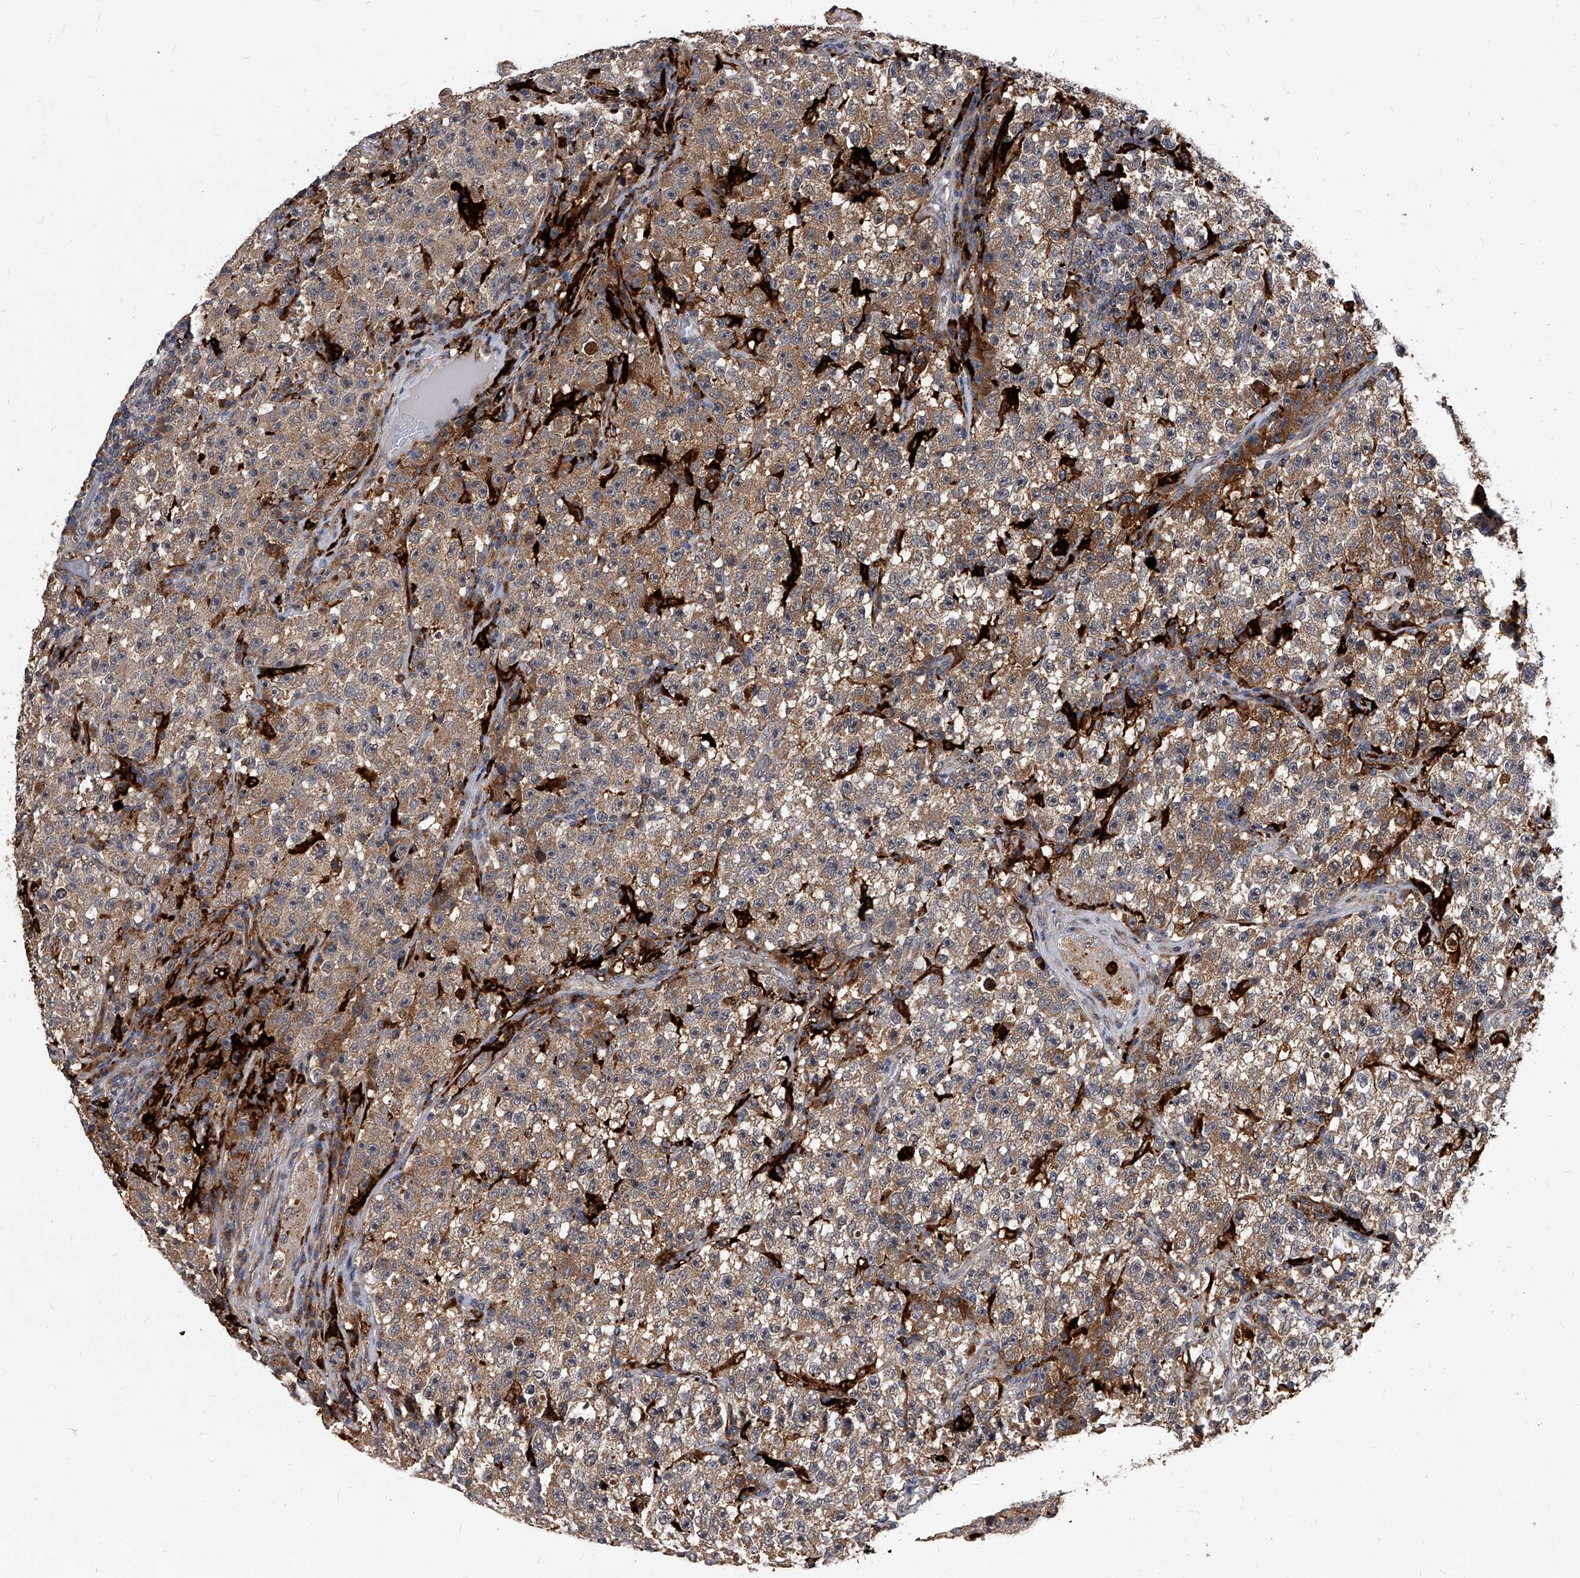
{"staining": {"intensity": "moderate", "quantity": ">75%", "location": "cytoplasmic/membranous"}, "tissue": "testis cancer", "cell_type": "Tumor cells", "image_type": "cancer", "snomed": [{"axis": "morphology", "description": "Seminoma, NOS"}, {"axis": "topography", "description": "Testis"}], "caption": "Protein expression by immunohistochemistry (IHC) exhibits moderate cytoplasmic/membranous positivity in about >75% of tumor cells in seminoma (testis).", "gene": "SOBP", "patient": {"sex": "male", "age": 22}}